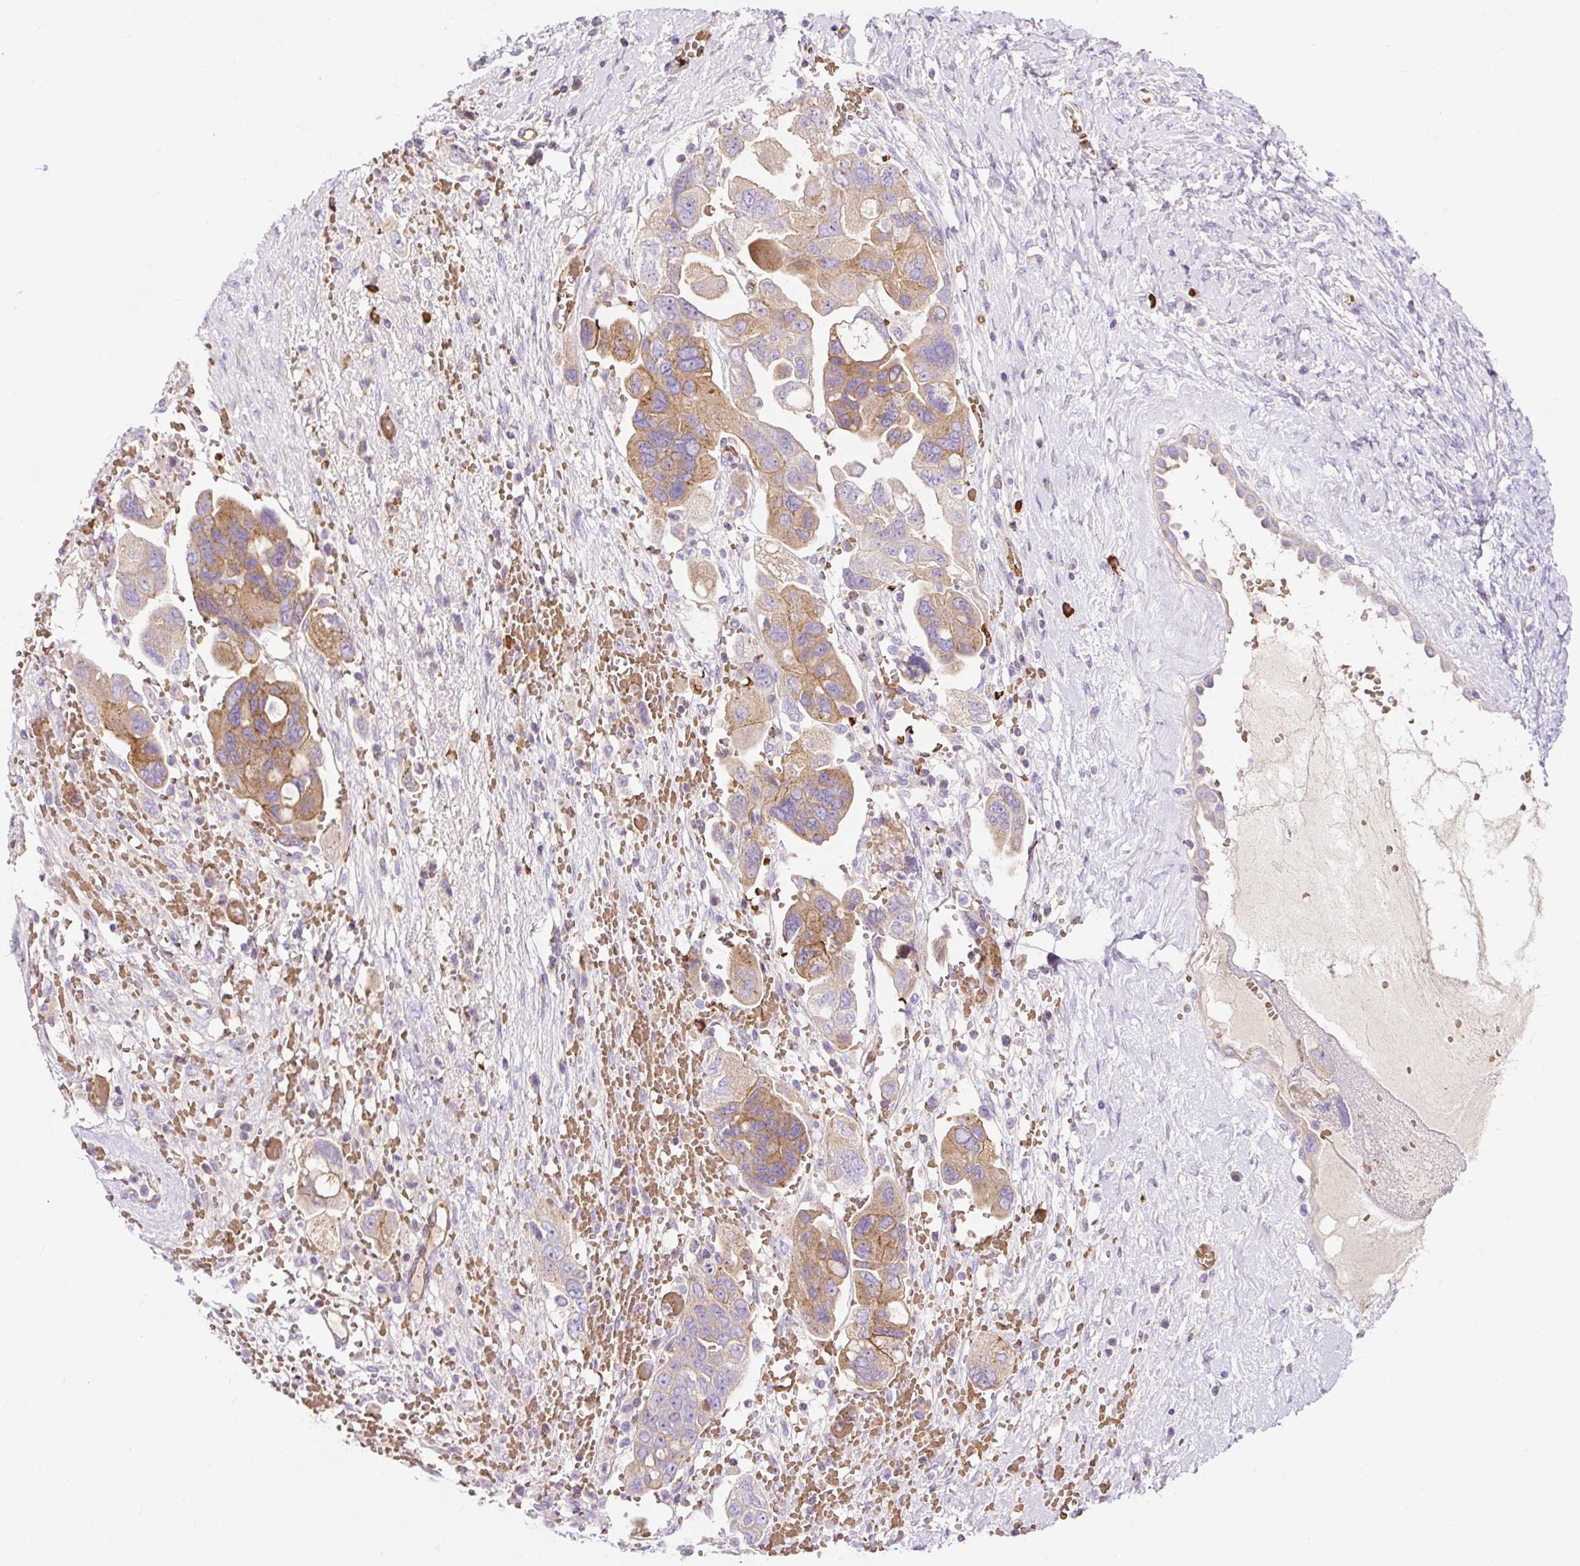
{"staining": {"intensity": "moderate", "quantity": ">75%", "location": "cytoplasmic/membranous"}, "tissue": "ovarian cancer", "cell_type": "Tumor cells", "image_type": "cancer", "snomed": [{"axis": "morphology", "description": "Carcinoma, NOS"}, {"axis": "morphology", "description": "Cystadenocarcinoma, serous, NOS"}, {"axis": "topography", "description": "Ovary"}], "caption": "Protein analysis of ovarian cancer tissue displays moderate cytoplasmic/membranous staining in about >75% of tumor cells.", "gene": "HIP1R", "patient": {"sex": "female", "age": 69}}